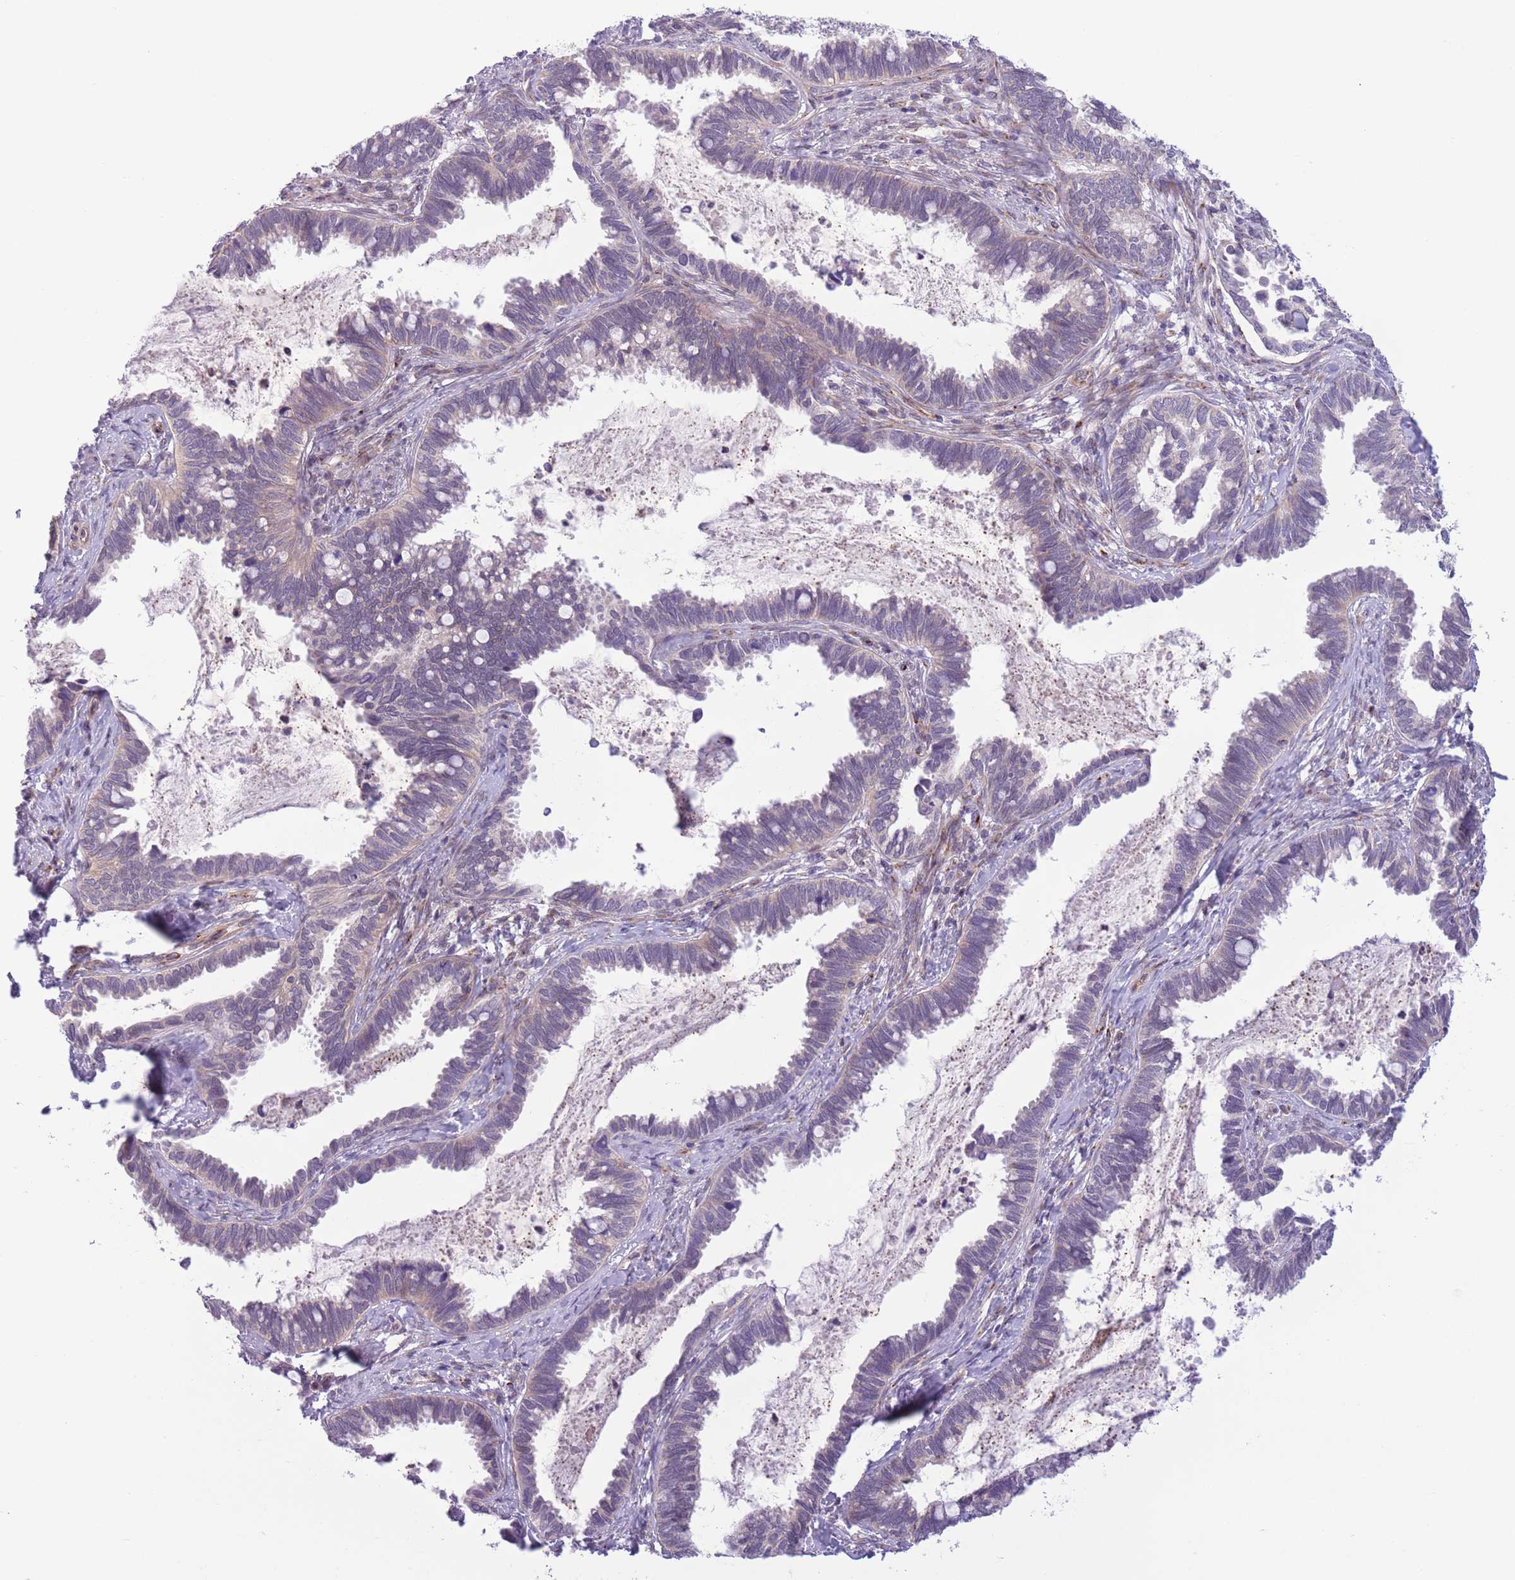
{"staining": {"intensity": "negative", "quantity": "none", "location": "none"}, "tissue": "cervical cancer", "cell_type": "Tumor cells", "image_type": "cancer", "snomed": [{"axis": "morphology", "description": "Adenocarcinoma, NOS"}, {"axis": "topography", "description": "Cervix"}], "caption": "Image shows no protein positivity in tumor cells of cervical cancer tissue.", "gene": "C20orf96", "patient": {"sex": "female", "age": 37}}